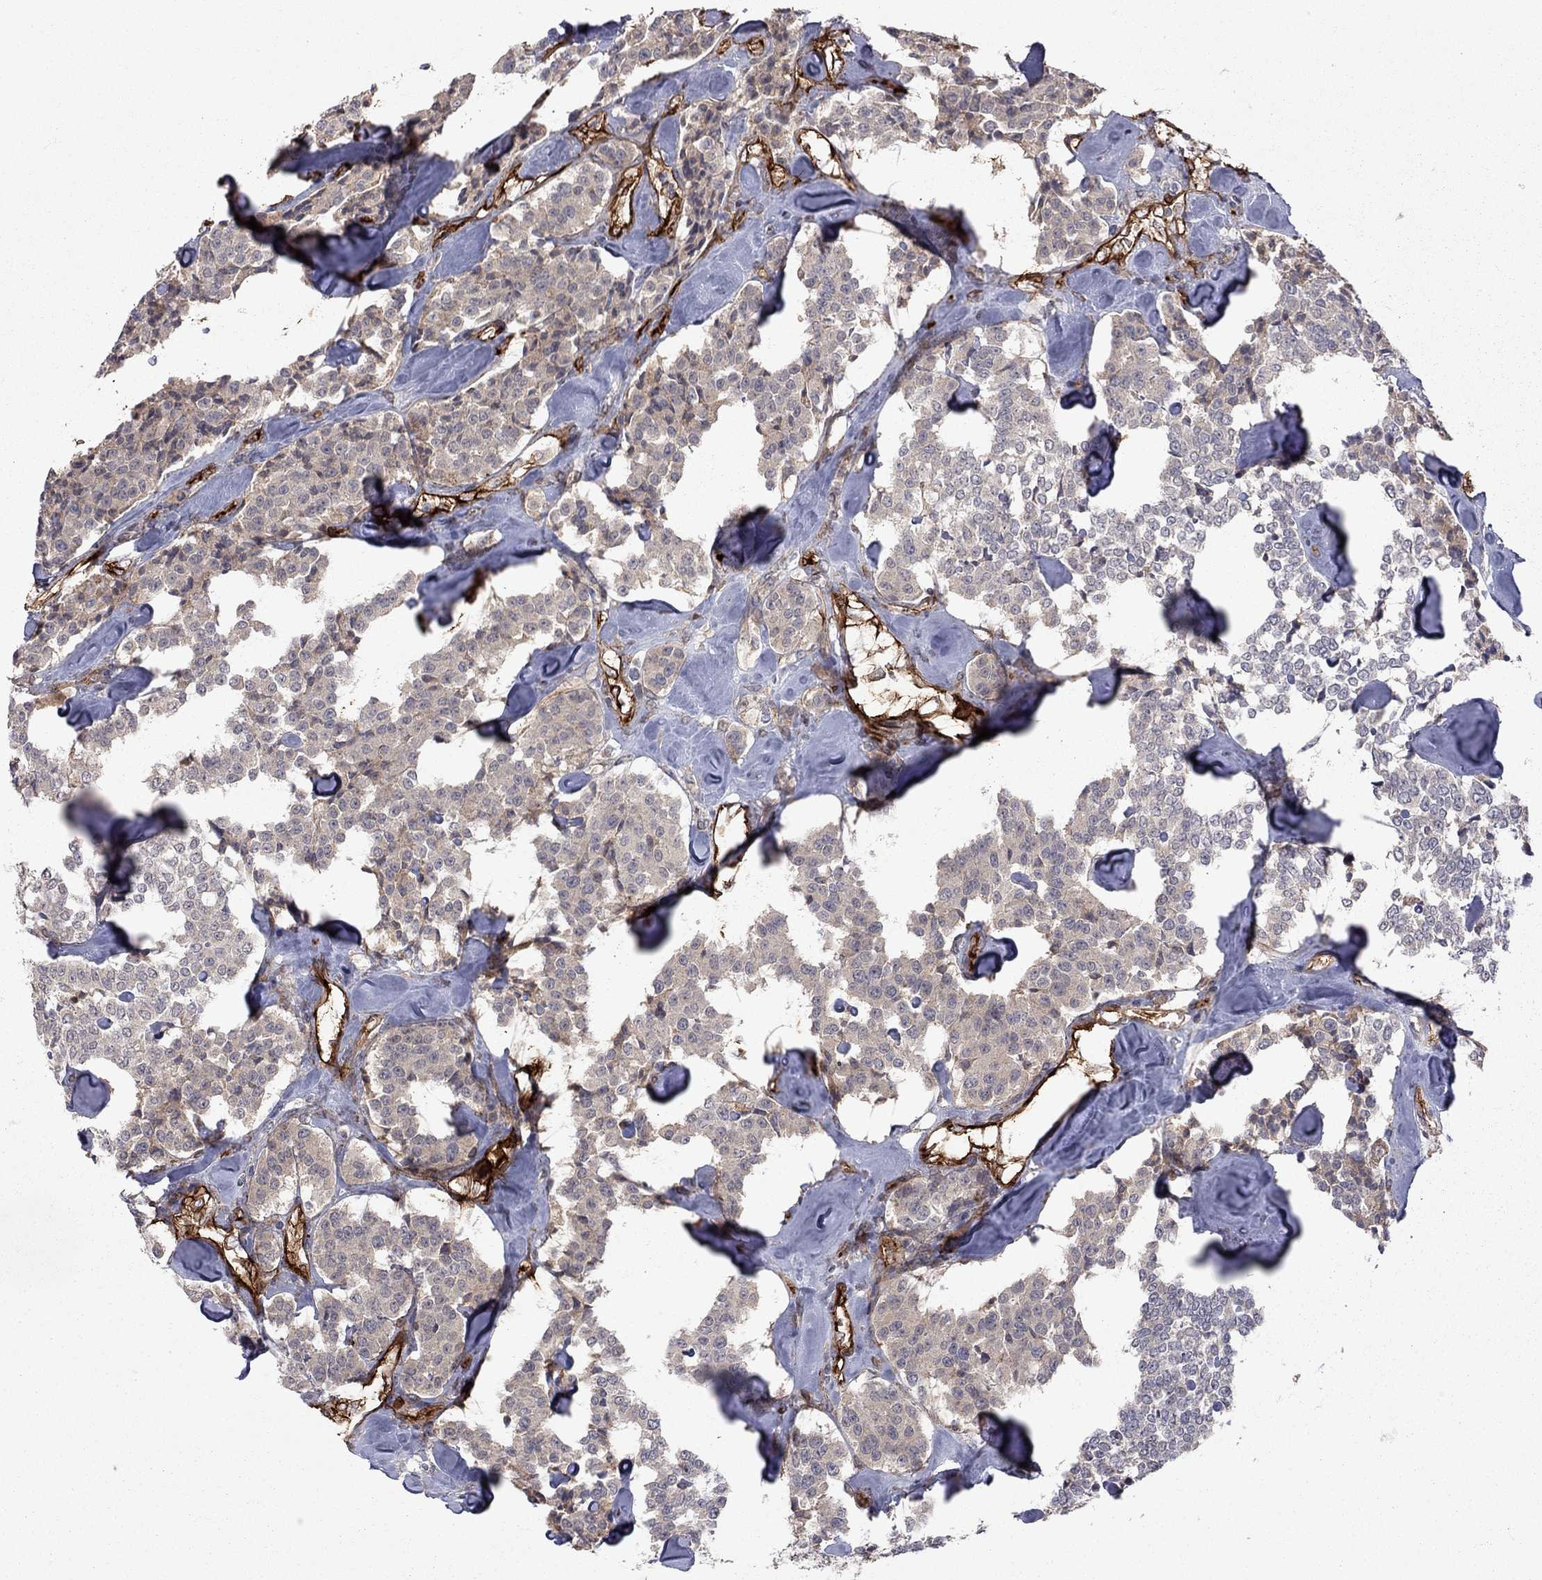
{"staining": {"intensity": "weak", "quantity": ">75%", "location": "cytoplasmic/membranous"}, "tissue": "carcinoid", "cell_type": "Tumor cells", "image_type": "cancer", "snomed": [{"axis": "morphology", "description": "Carcinoid, malignant, NOS"}, {"axis": "topography", "description": "Pancreas"}], "caption": "Carcinoid tissue displays weak cytoplasmic/membranous staining in approximately >75% of tumor cells The staining was performed using DAB (3,3'-diaminobenzidine), with brown indicating positive protein expression. Nuclei are stained blue with hematoxylin.", "gene": "EXOC3L2", "patient": {"sex": "male", "age": 41}}